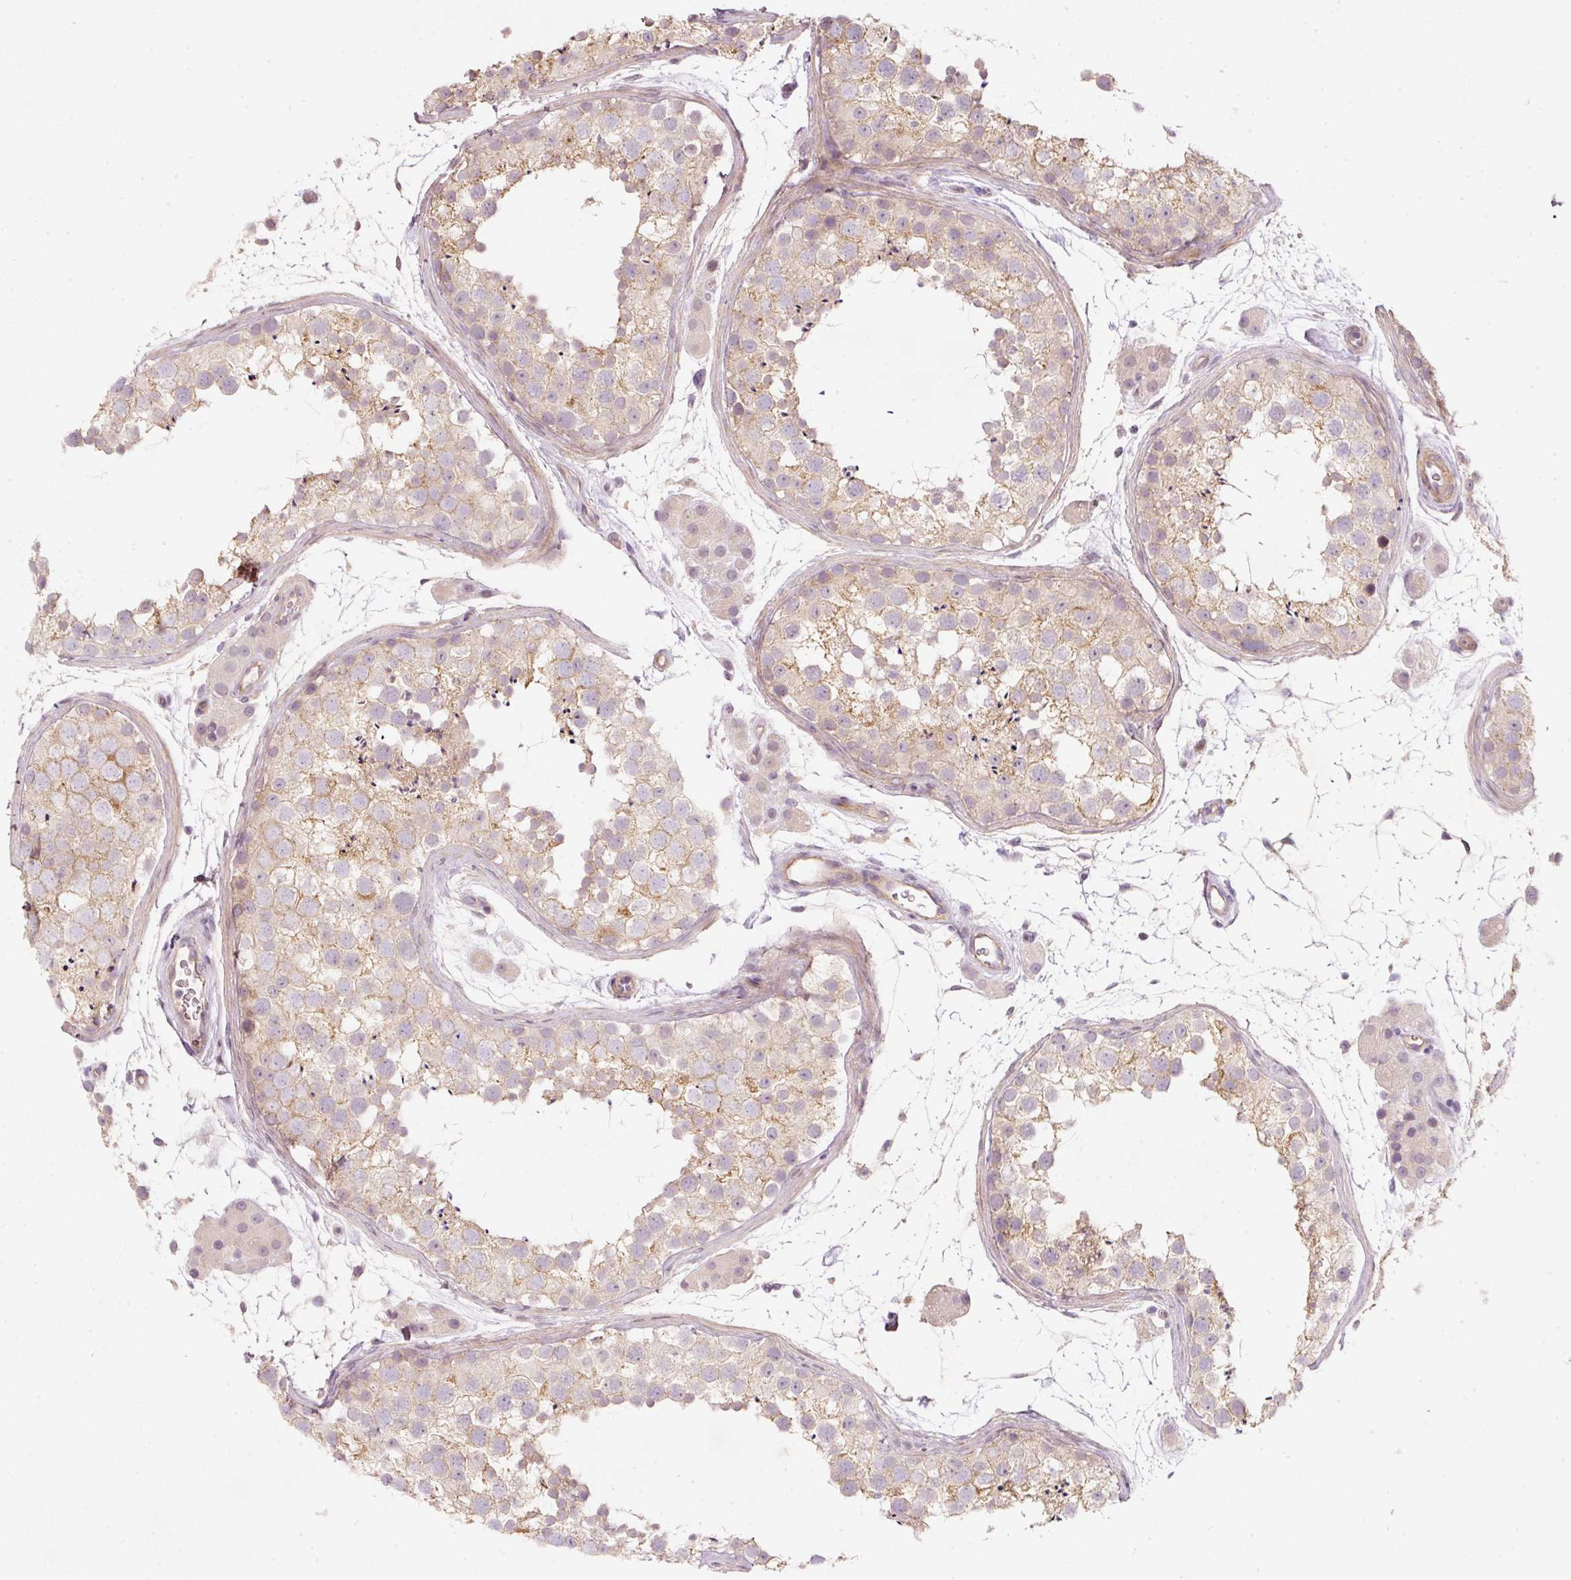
{"staining": {"intensity": "weak", "quantity": "25%-75%", "location": "cytoplasmic/membranous"}, "tissue": "testis", "cell_type": "Cells in seminiferous ducts", "image_type": "normal", "snomed": [{"axis": "morphology", "description": "Normal tissue, NOS"}, {"axis": "topography", "description": "Testis"}], "caption": "Human testis stained with a brown dye shows weak cytoplasmic/membranous positive staining in about 25%-75% of cells in seminiferous ducts.", "gene": "TIRAP", "patient": {"sex": "male", "age": 41}}